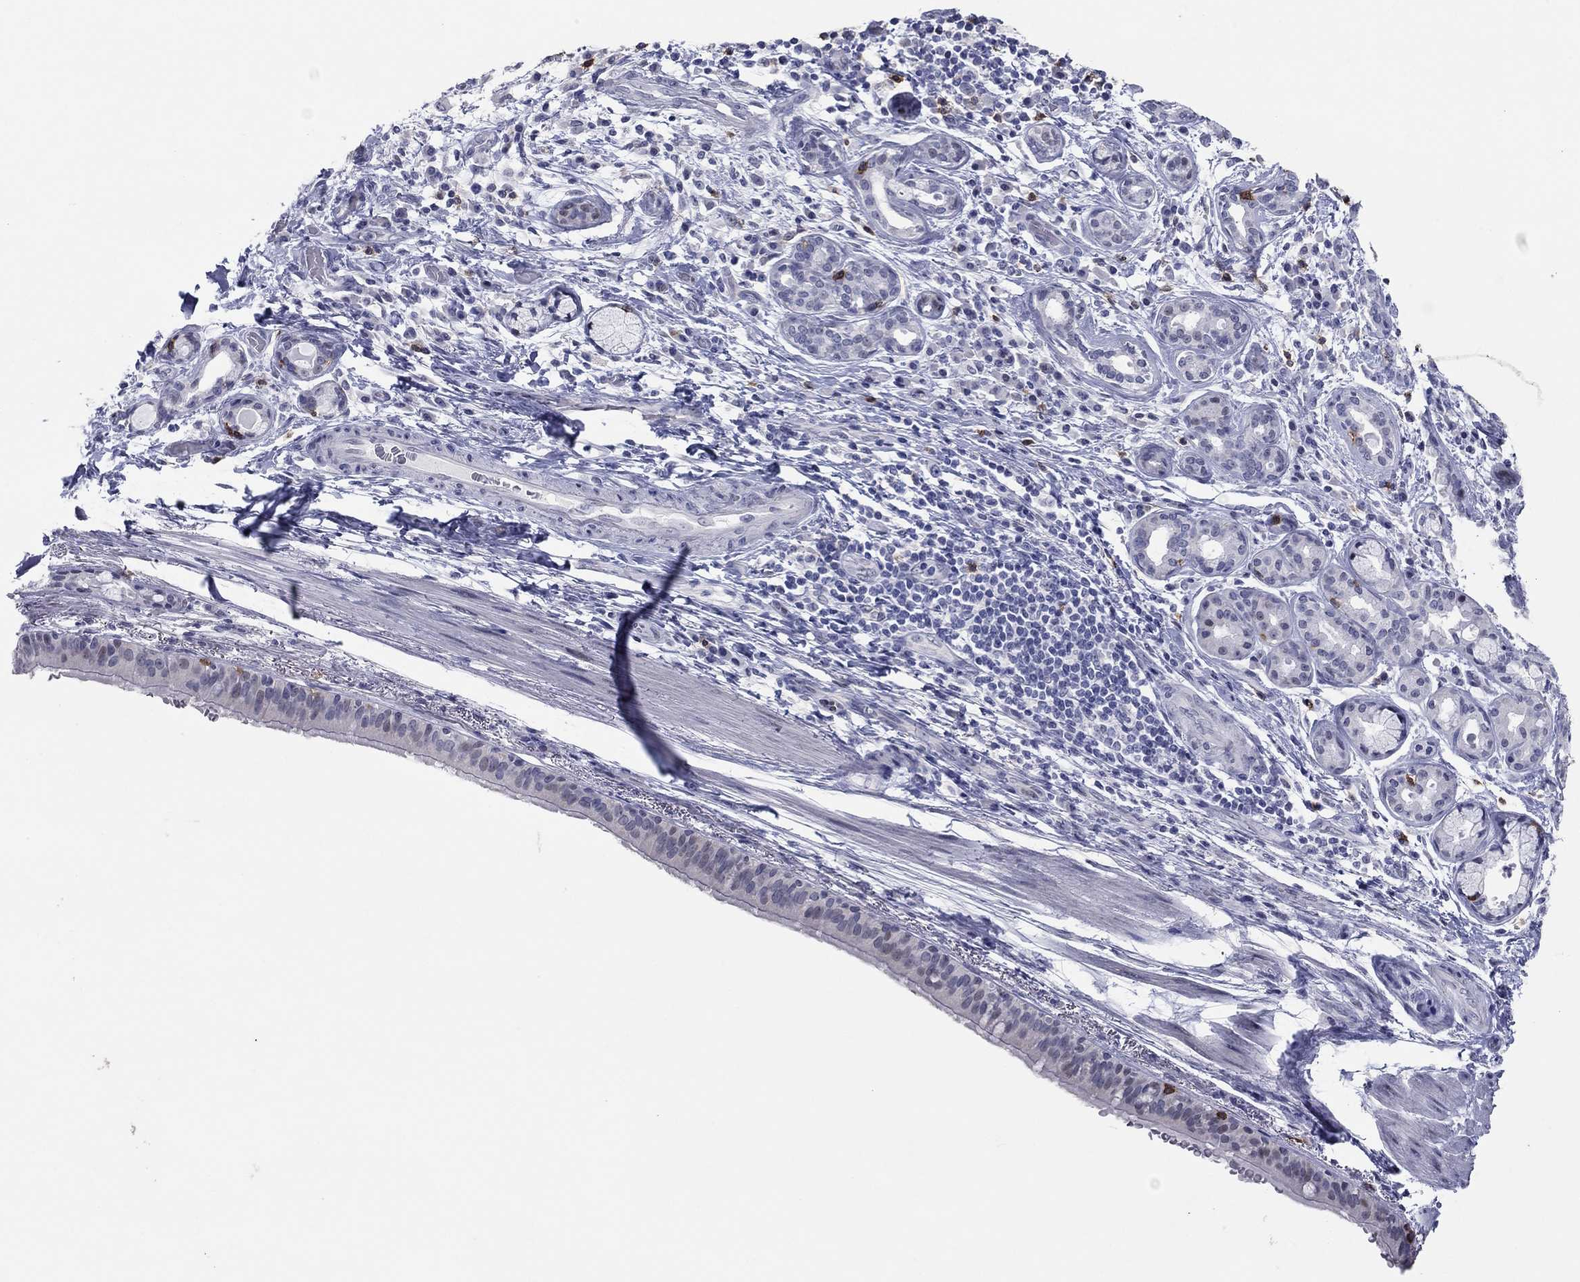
{"staining": {"intensity": "negative", "quantity": "none", "location": "none"}, "tissue": "bronchus", "cell_type": "Respiratory epithelial cells", "image_type": "normal", "snomed": [{"axis": "morphology", "description": "Normal tissue, NOS"}, {"axis": "morphology", "description": "Squamous cell carcinoma, NOS"}, {"axis": "topography", "description": "Bronchus"}, {"axis": "topography", "description": "Lung"}], "caption": "The histopathology image displays no significant expression in respiratory epithelial cells of bronchus.", "gene": "ITGAE", "patient": {"sex": "male", "age": 69}}